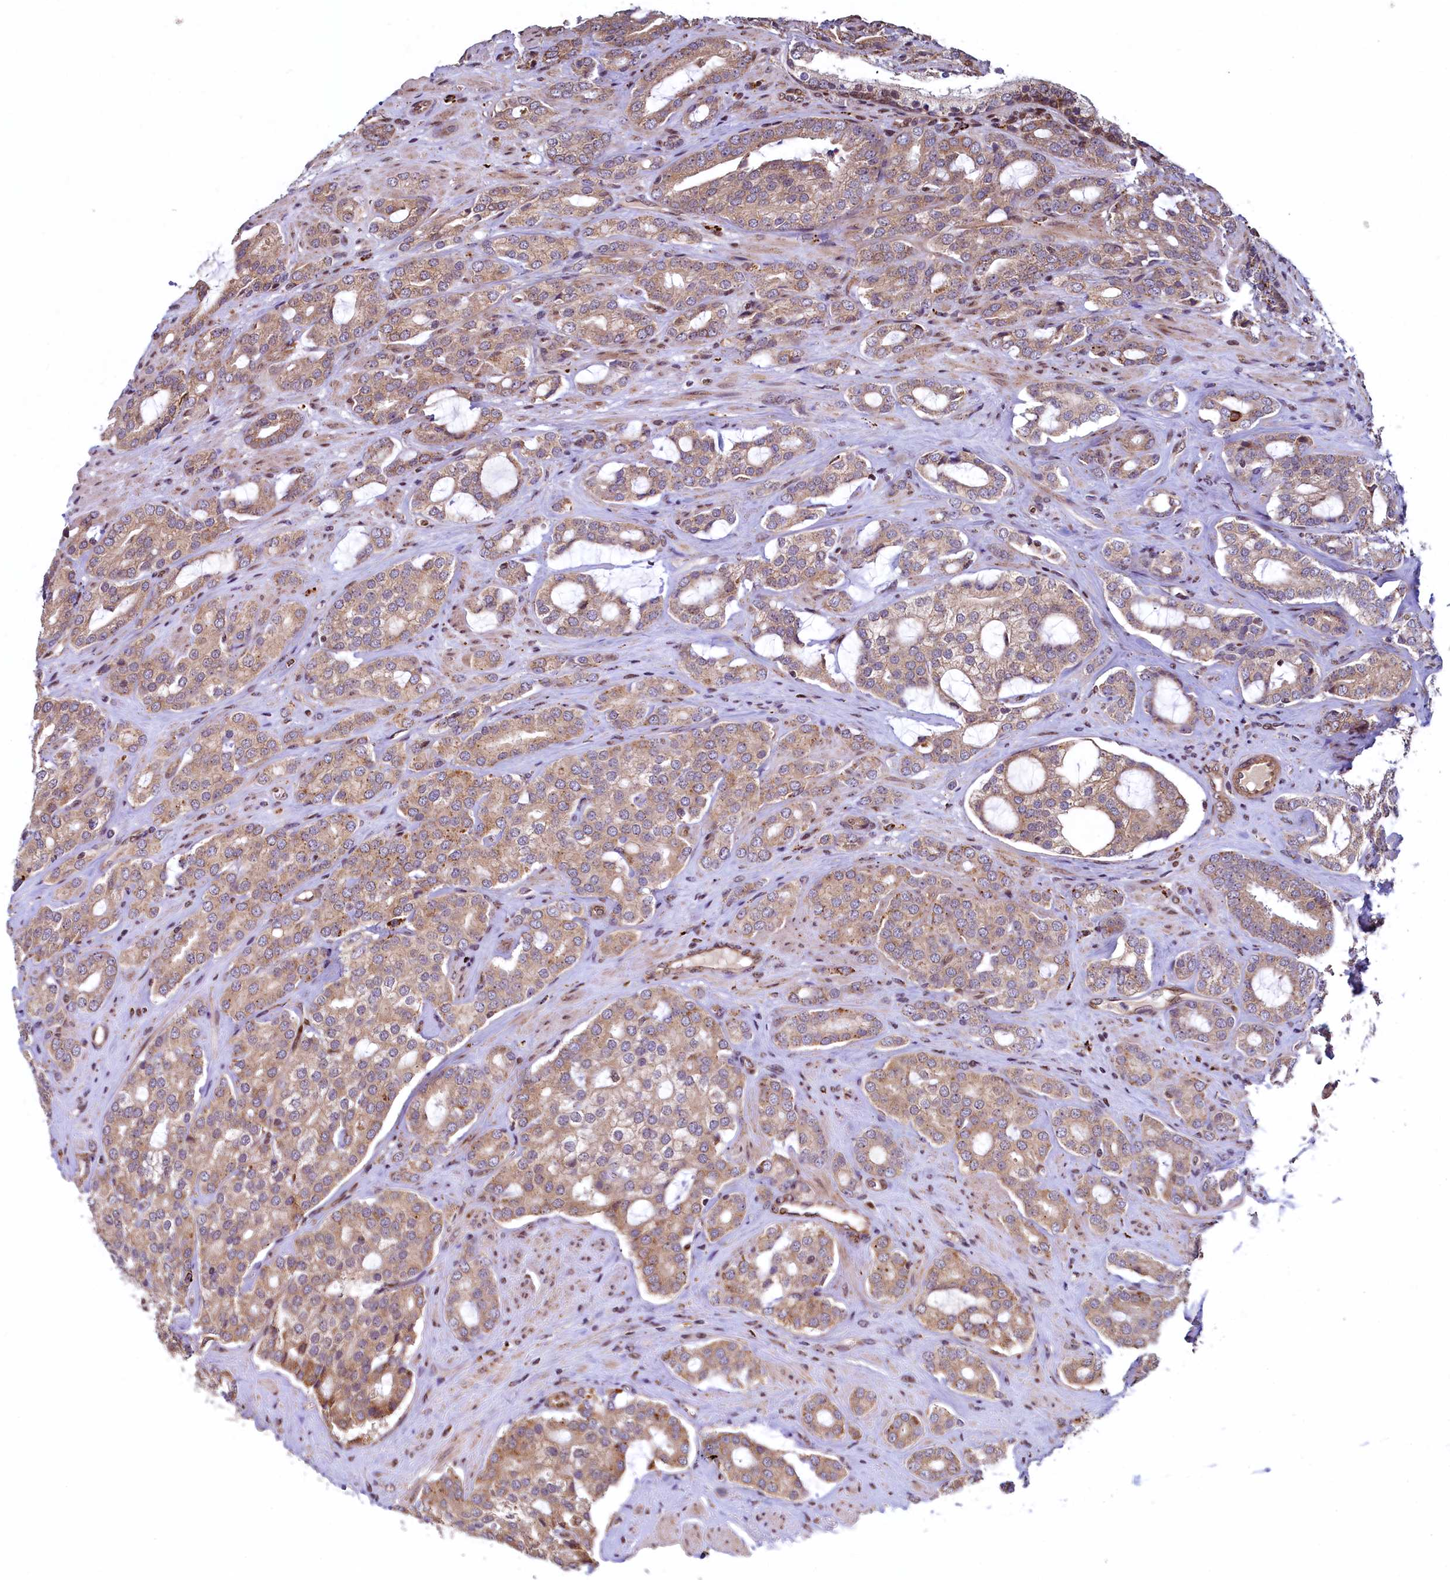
{"staining": {"intensity": "moderate", "quantity": ">75%", "location": "cytoplasmic/membranous"}, "tissue": "prostate cancer", "cell_type": "Tumor cells", "image_type": "cancer", "snomed": [{"axis": "morphology", "description": "Adenocarcinoma, High grade"}, {"axis": "topography", "description": "Prostate"}], "caption": "Immunohistochemical staining of human prostate cancer demonstrates medium levels of moderate cytoplasmic/membranous positivity in approximately >75% of tumor cells. (IHC, brightfield microscopy, high magnification).", "gene": "ZNF577", "patient": {"sex": "male", "age": 63}}